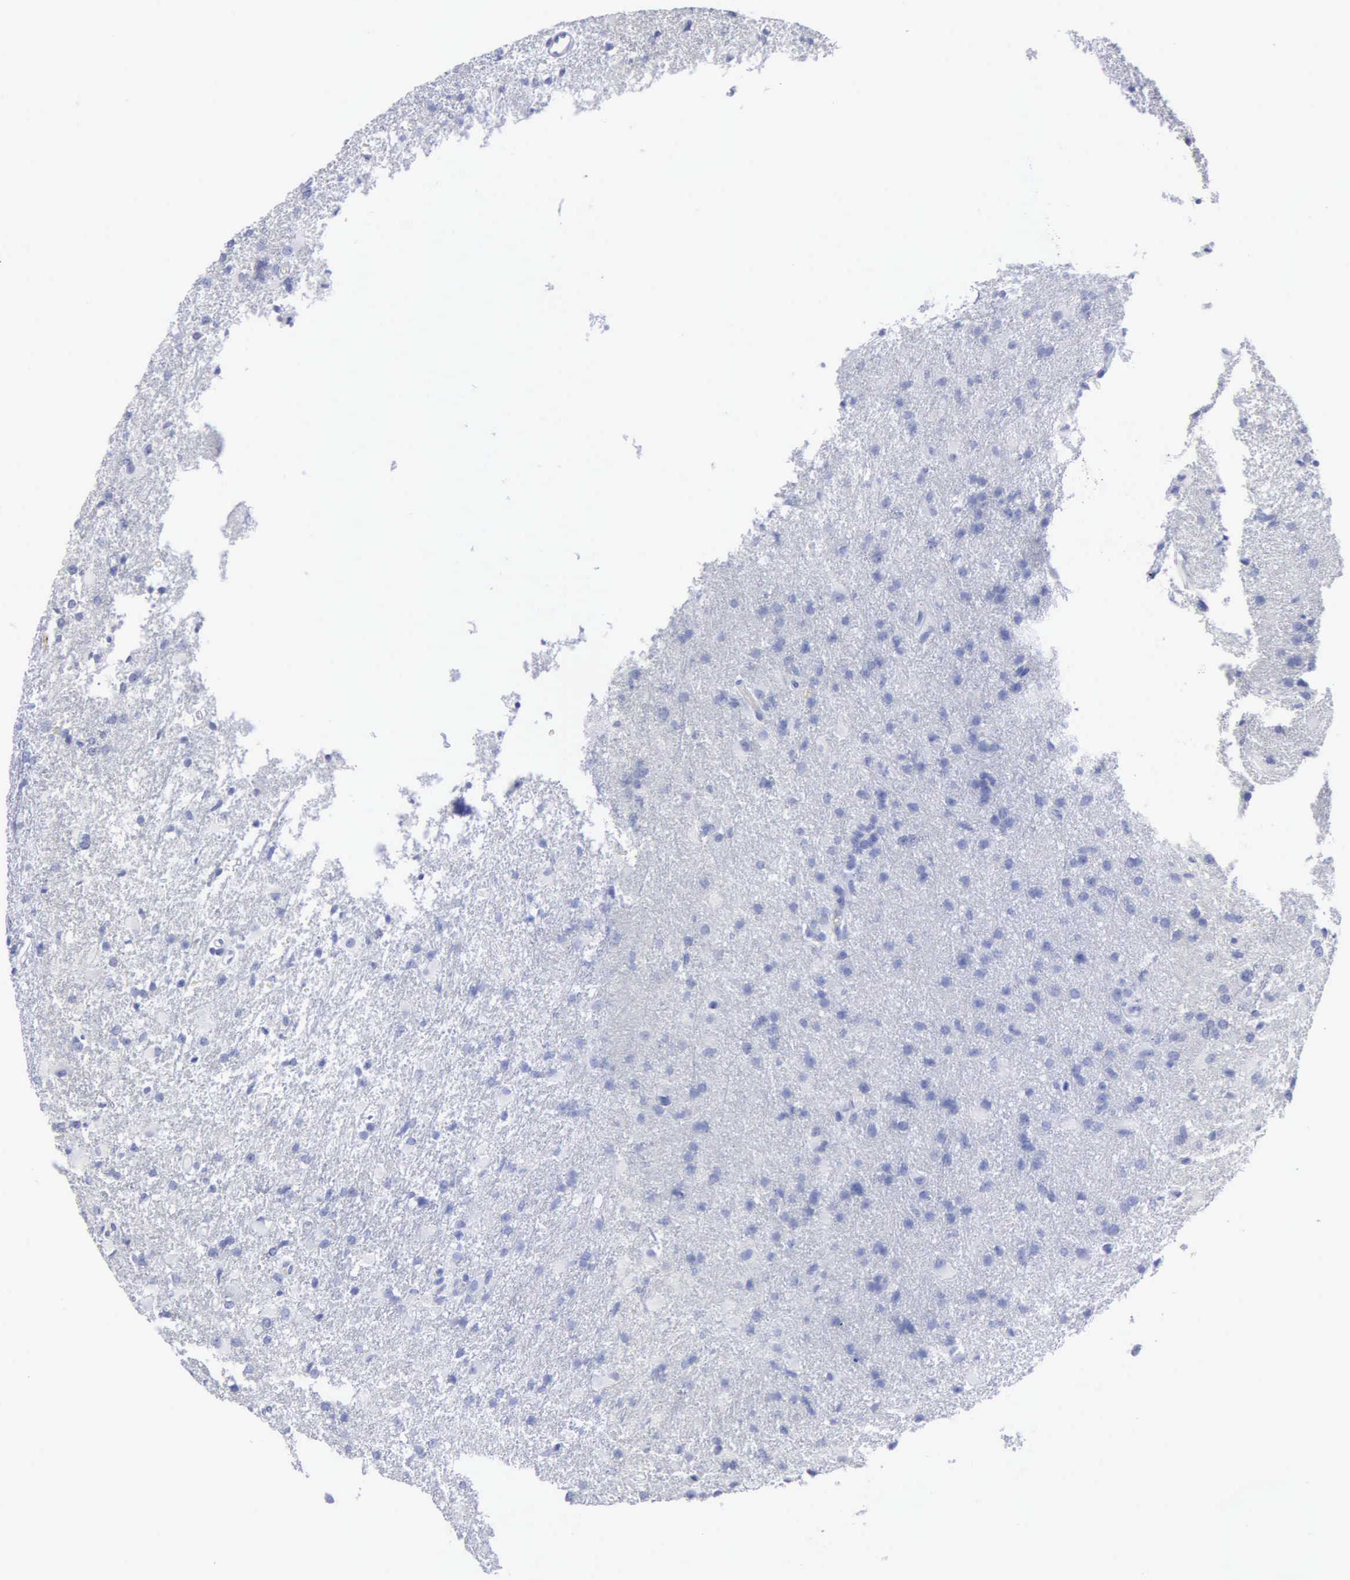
{"staining": {"intensity": "negative", "quantity": "none", "location": "none"}, "tissue": "glioma", "cell_type": "Tumor cells", "image_type": "cancer", "snomed": [{"axis": "morphology", "description": "Glioma, malignant, High grade"}, {"axis": "topography", "description": "Brain"}], "caption": "High power microscopy histopathology image of an immunohistochemistry (IHC) histopathology image of glioma, revealing no significant positivity in tumor cells.", "gene": "CTSL", "patient": {"sex": "male", "age": 68}}